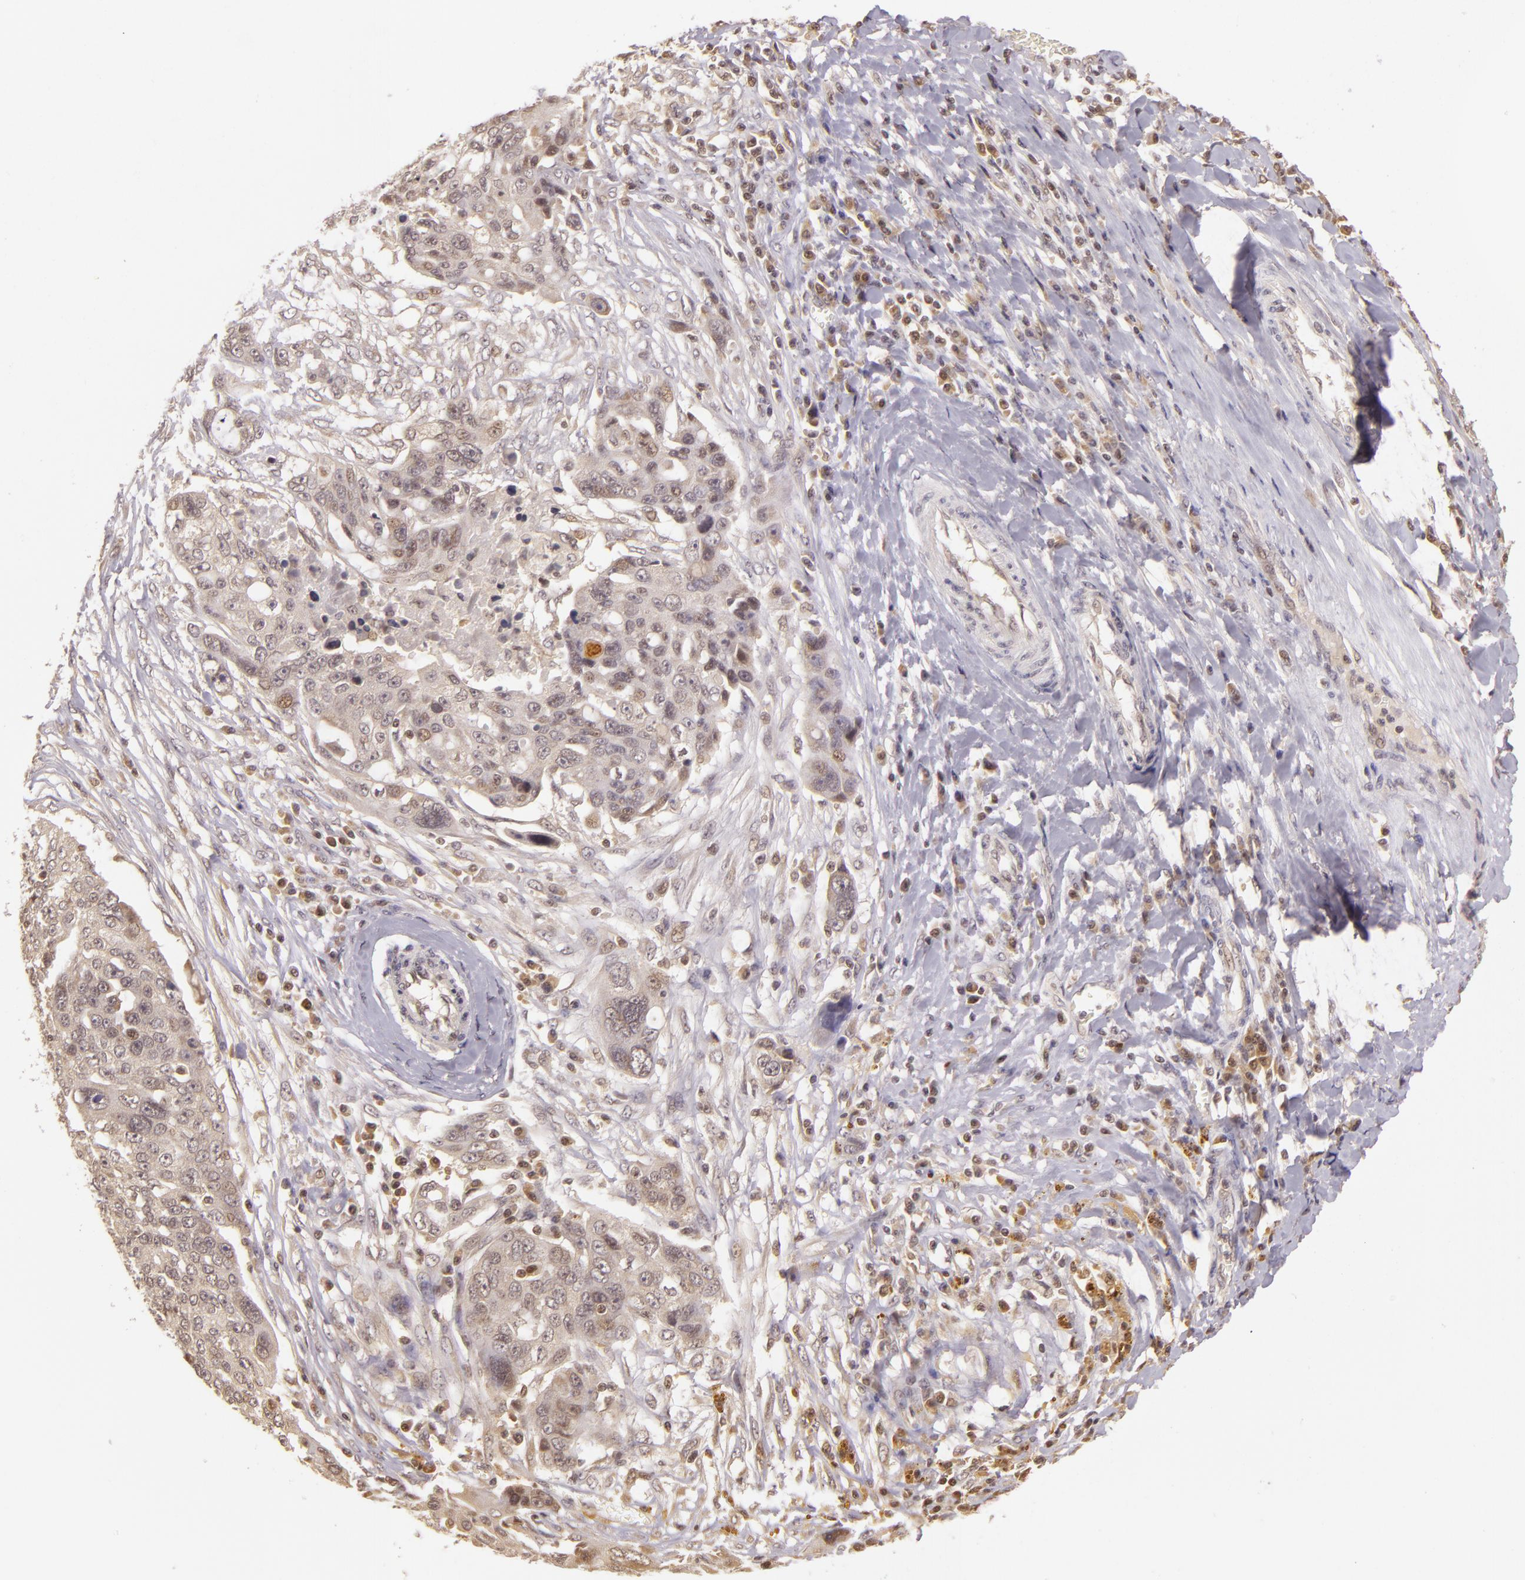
{"staining": {"intensity": "weak", "quantity": ">75%", "location": "cytoplasmic/membranous,nuclear"}, "tissue": "ovarian cancer", "cell_type": "Tumor cells", "image_type": "cancer", "snomed": [{"axis": "morphology", "description": "Carcinoma, endometroid"}, {"axis": "topography", "description": "Ovary"}], "caption": "Ovarian endometroid carcinoma stained with a brown dye displays weak cytoplasmic/membranous and nuclear positive positivity in approximately >75% of tumor cells.", "gene": "TXNRD2", "patient": {"sex": "female", "age": 75}}